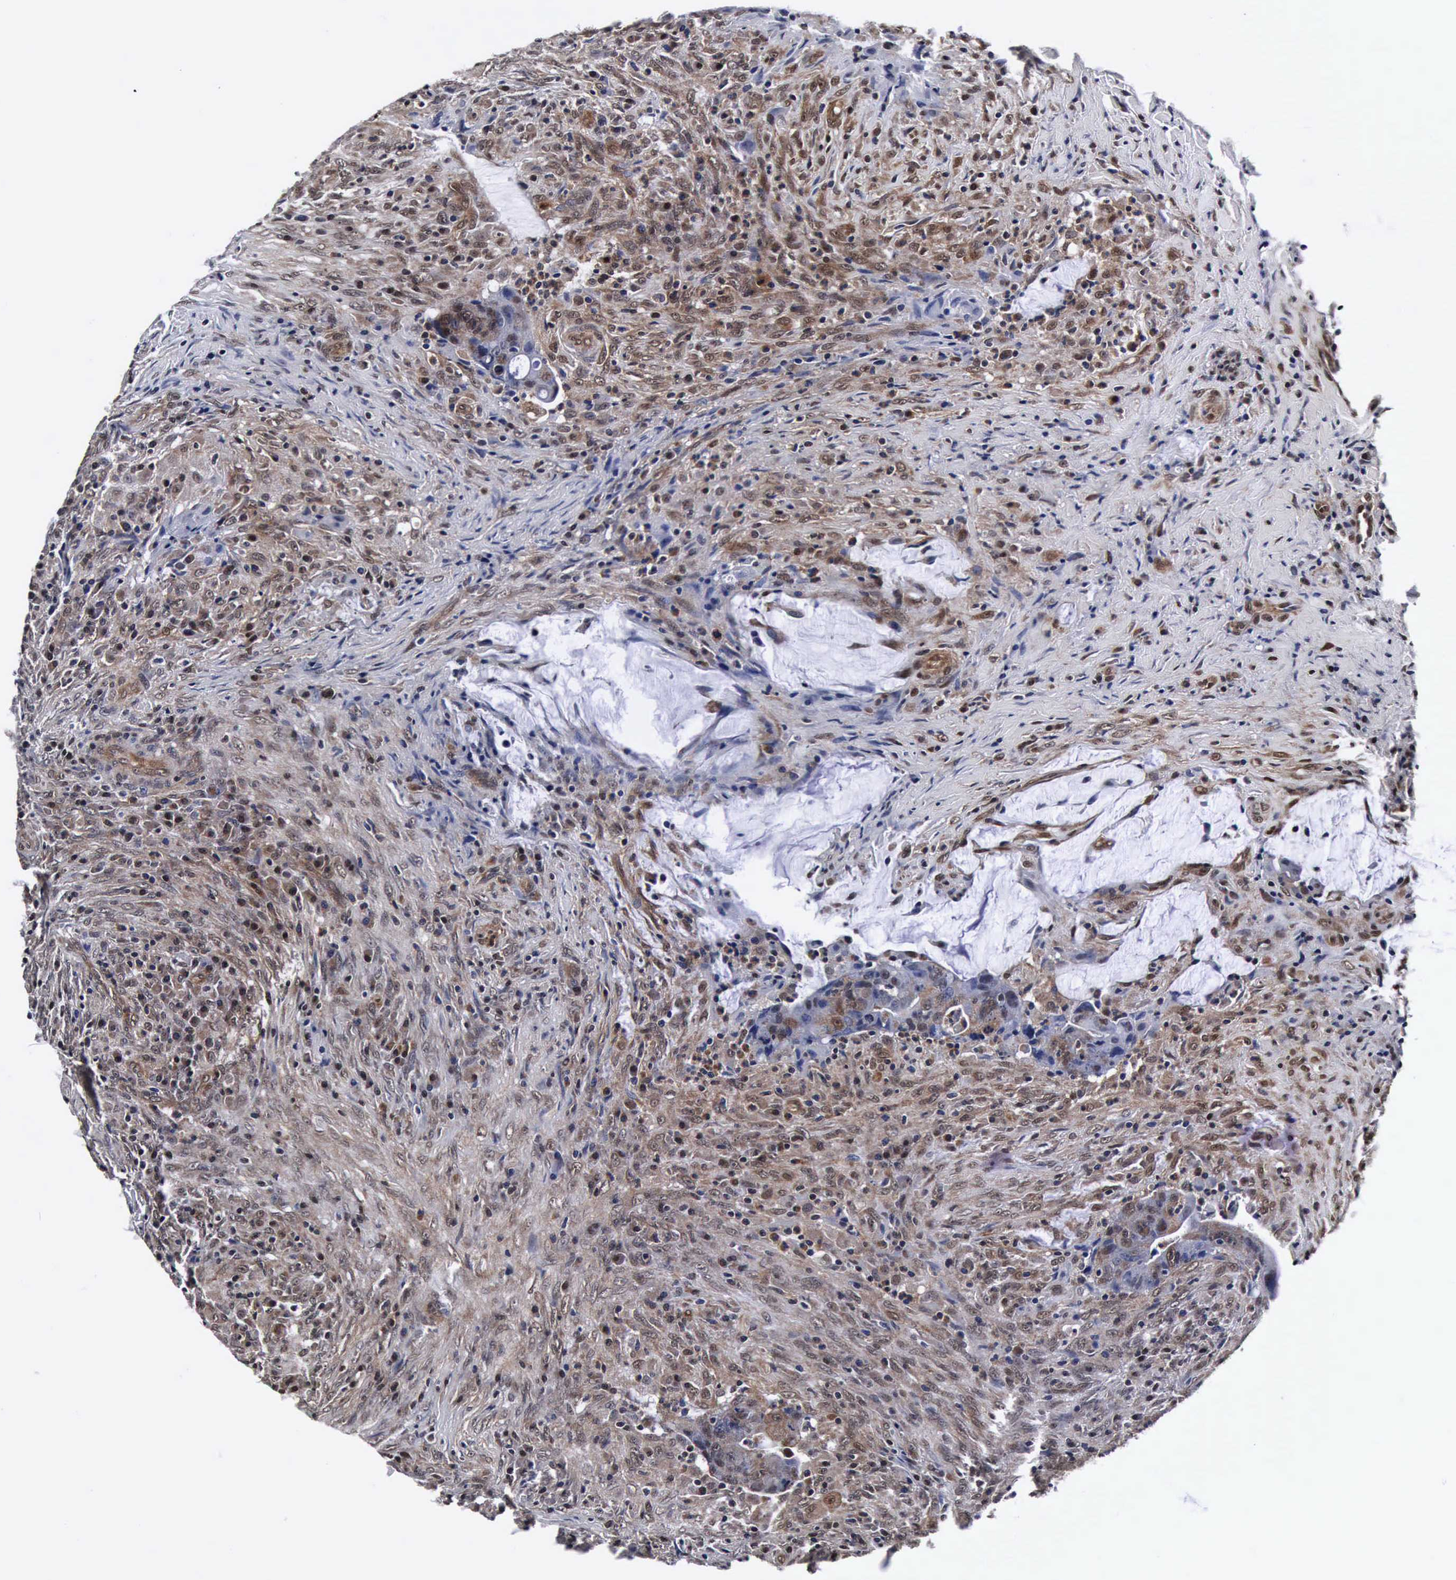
{"staining": {"intensity": "weak", "quantity": "25%-75%", "location": "cytoplasmic/membranous,nuclear"}, "tissue": "colorectal cancer", "cell_type": "Tumor cells", "image_type": "cancer", "snomed": [{"axis": "morphology", "description": "Adenocarcinoma, NOS"}, {"axis": "topography", "description": "Rectum"}], "caption": "Weak cytoplasmic/membranous and nuclear staining for a protein is seen in approximately 25%-75% of tumor cells of colorectal cancer using immunohistochemistry (IHC).", "gene": "UBC", "patient": {"sex": "female", "age": 71}}